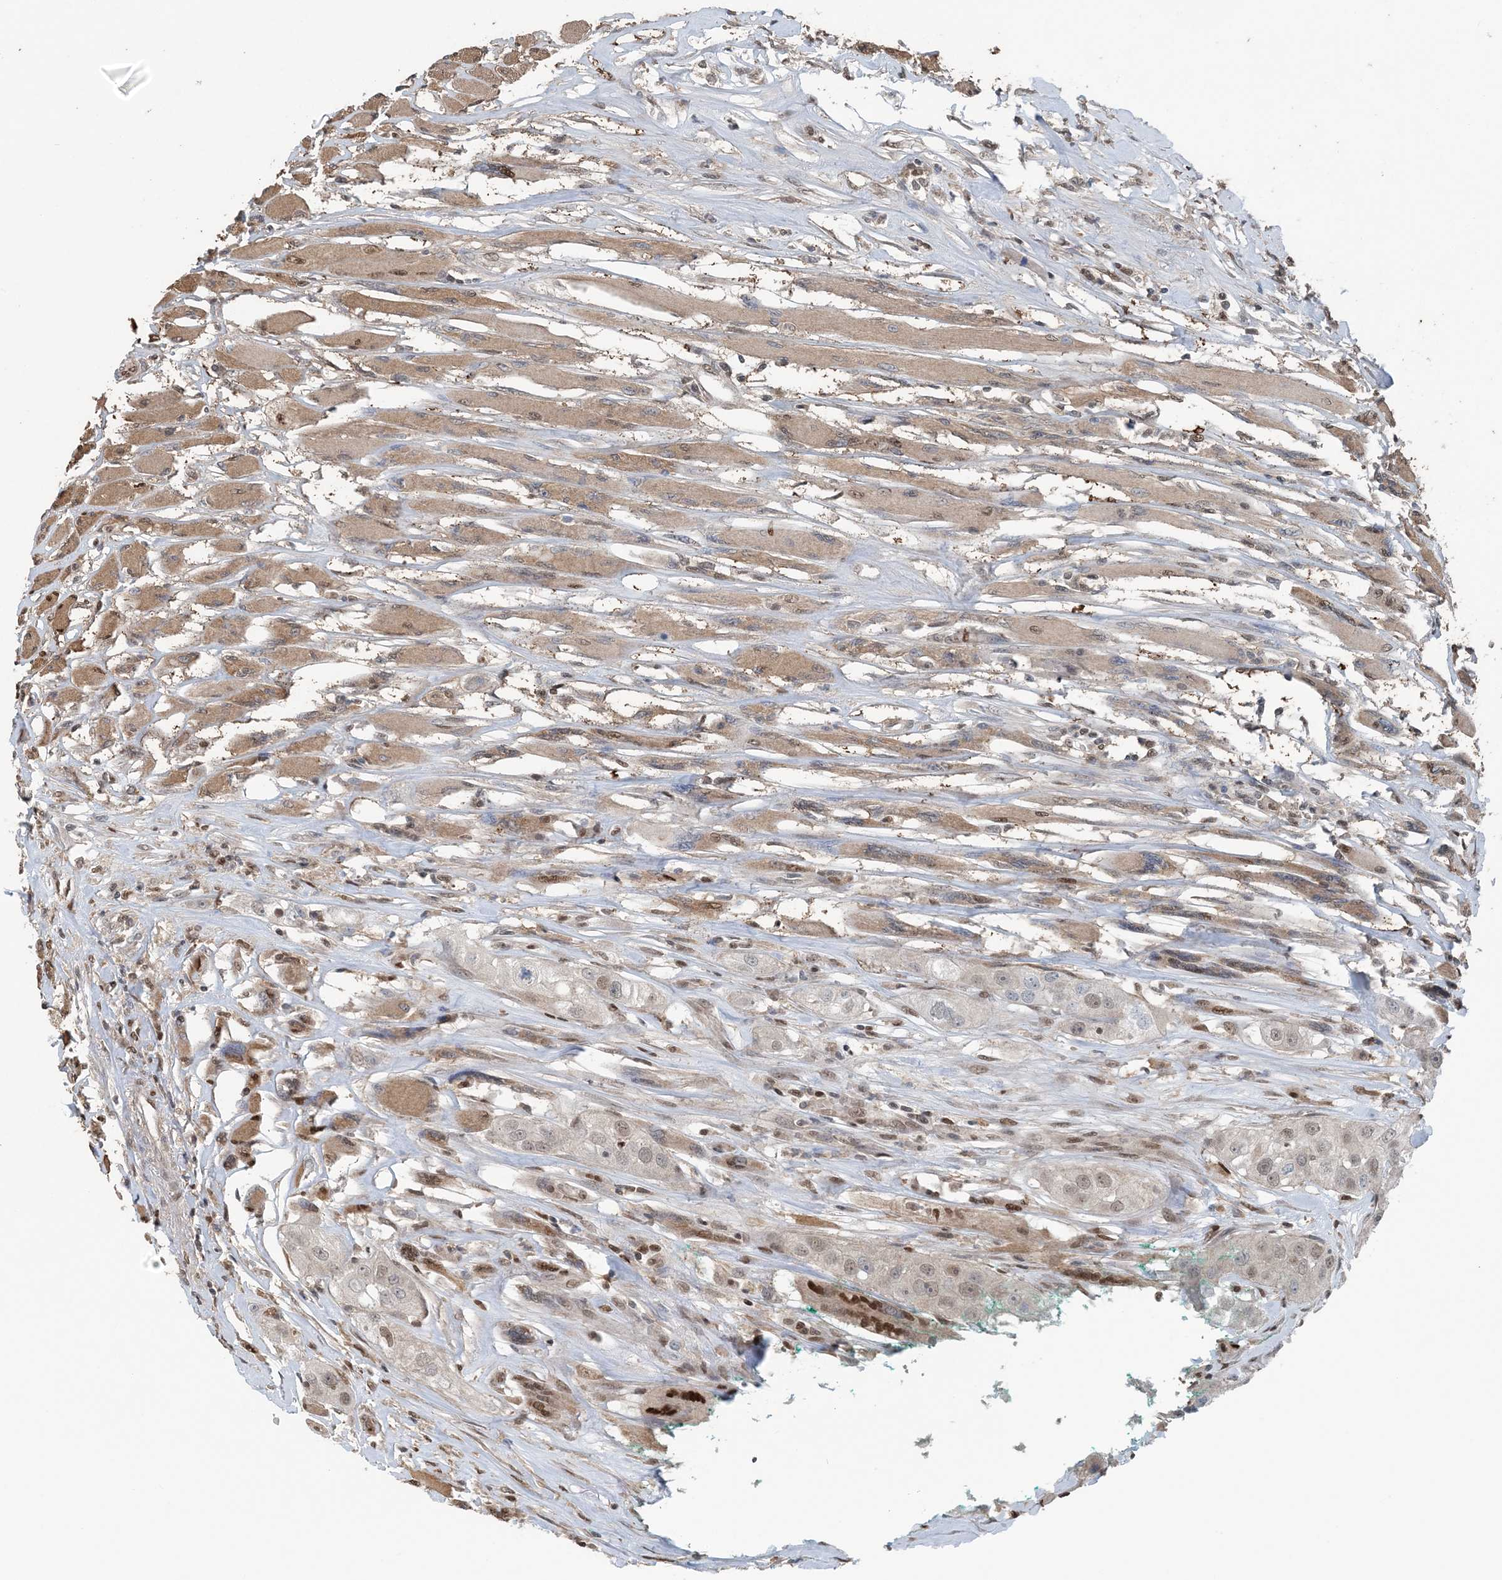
{"staining": {"intensity": "weak", "quantity": "25%-75%", "location": "nuclear"}, "tissue": "head and neck cancer", "cell_type": "Tumor cells", "image_type": "cancer", "snomed": [{"axis": "morphology", "description": "Normal tissue, NOS"}, {"axis": "morphology", "description": "Squamous cell carcinoma, NOS"}, {"axis": "topography", "description": "Skeletal muscle"}, {"axis": "topography", "description": "Head-Neck"}], "caption": "Head and neck squamous cell carcinoma stained for a protein displays weak nuclear positivity in tumor cells. The staining is performed using DAB (3,3'-diaminobenzidine) brown chromogen to label protein expression. The nuclei are counter-stained blue using hematoxylin.", "gene": "HIKESHI", "patient": {"sex": "male", "age": 51}}